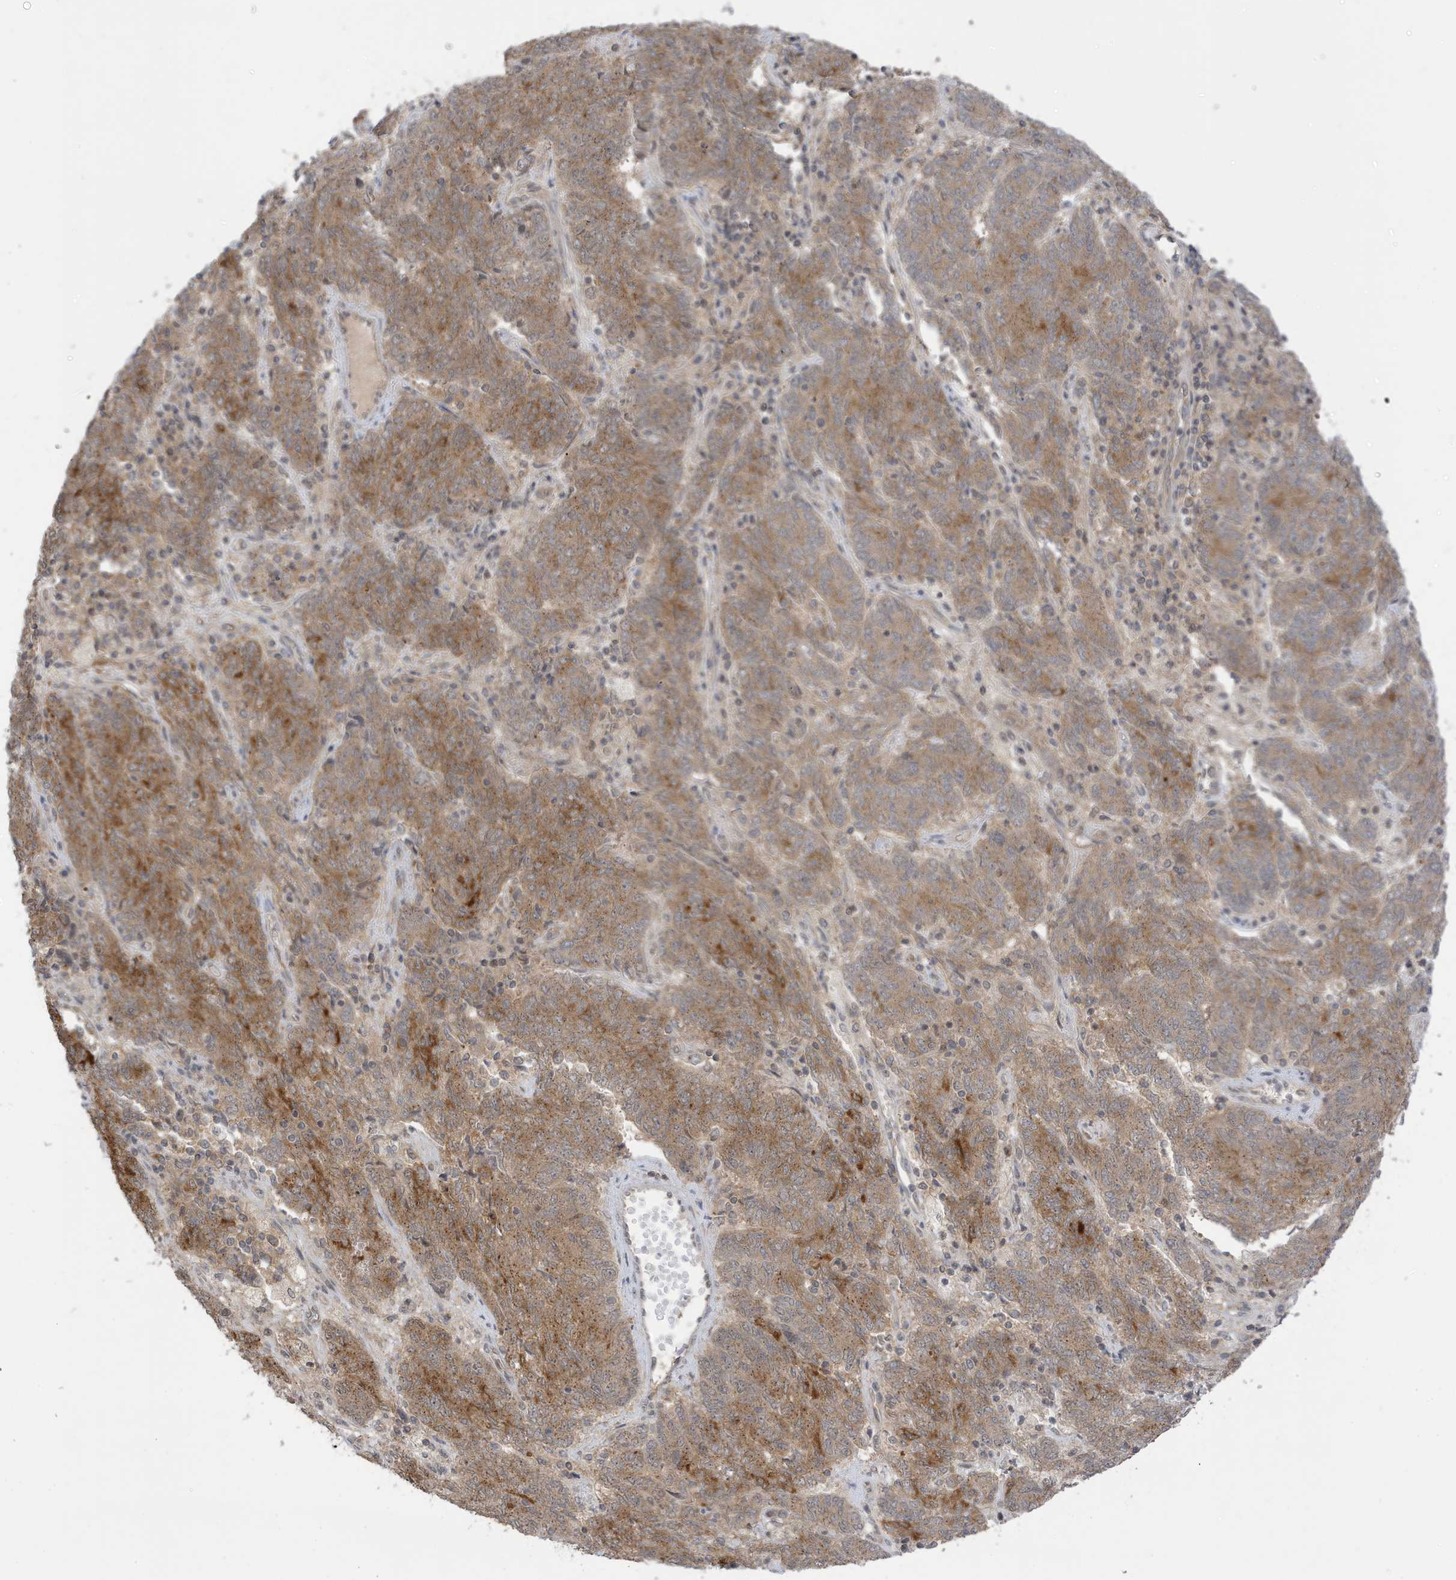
{"staining": {"intensity": "moderate", "quantity": ">75%", "location": "cytoplasmic/membranous"}, "tissue": "endometrial cancer", "cell_type": "Tumor cells", "image_type": "cancer", "snomed": [{"axis": "morphology", "description": "Adenocarcinoma, NOS"}, {"axis": "topography", "description": "Endometrium"}], "caption": "Immunohistochemical staining of human endometrial cancer reveals moderate cytoplasmic/membranous protein expression in approximately >75% of tumor cells.", "gene": "TAB3", "patient": {"sex": "female", "age": 80}}